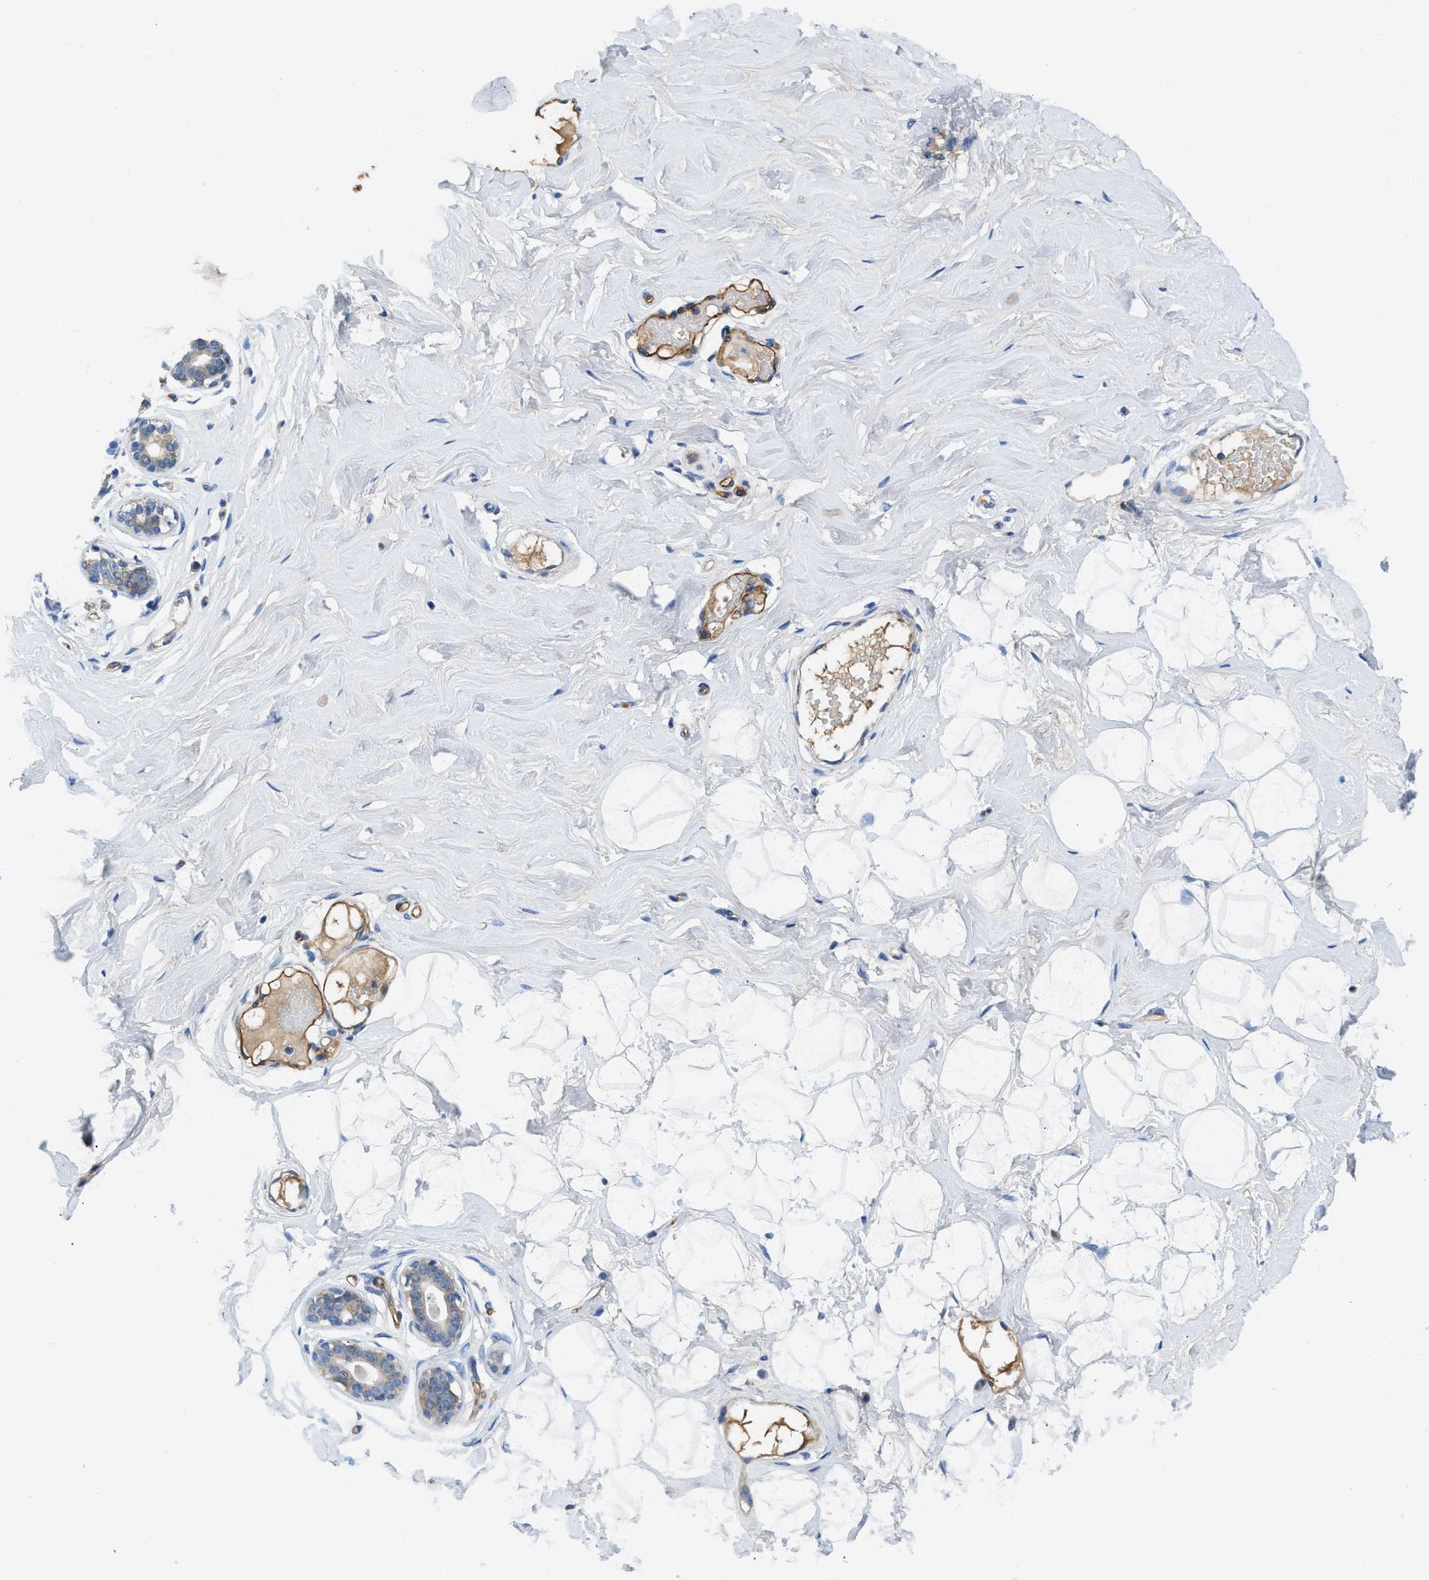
{"staining": {"intensity": "negative", "quantity": "none", "location": "none"}, "tissue": "breast", "cell_type": "Adipocytes", "image_type": "normal", "snomed": [{"axis": "morphology", "description": "Normal tissue, NOS"}, {"axis": "topography", "description": "Breast"}], "caption": "This is an immunohistochemistry (IHC) histopathology image of unremarkable breast. There is no positivity in adipocytes.", "gene": "SPEG", "patient": {"sex": "female", "age": 23}}